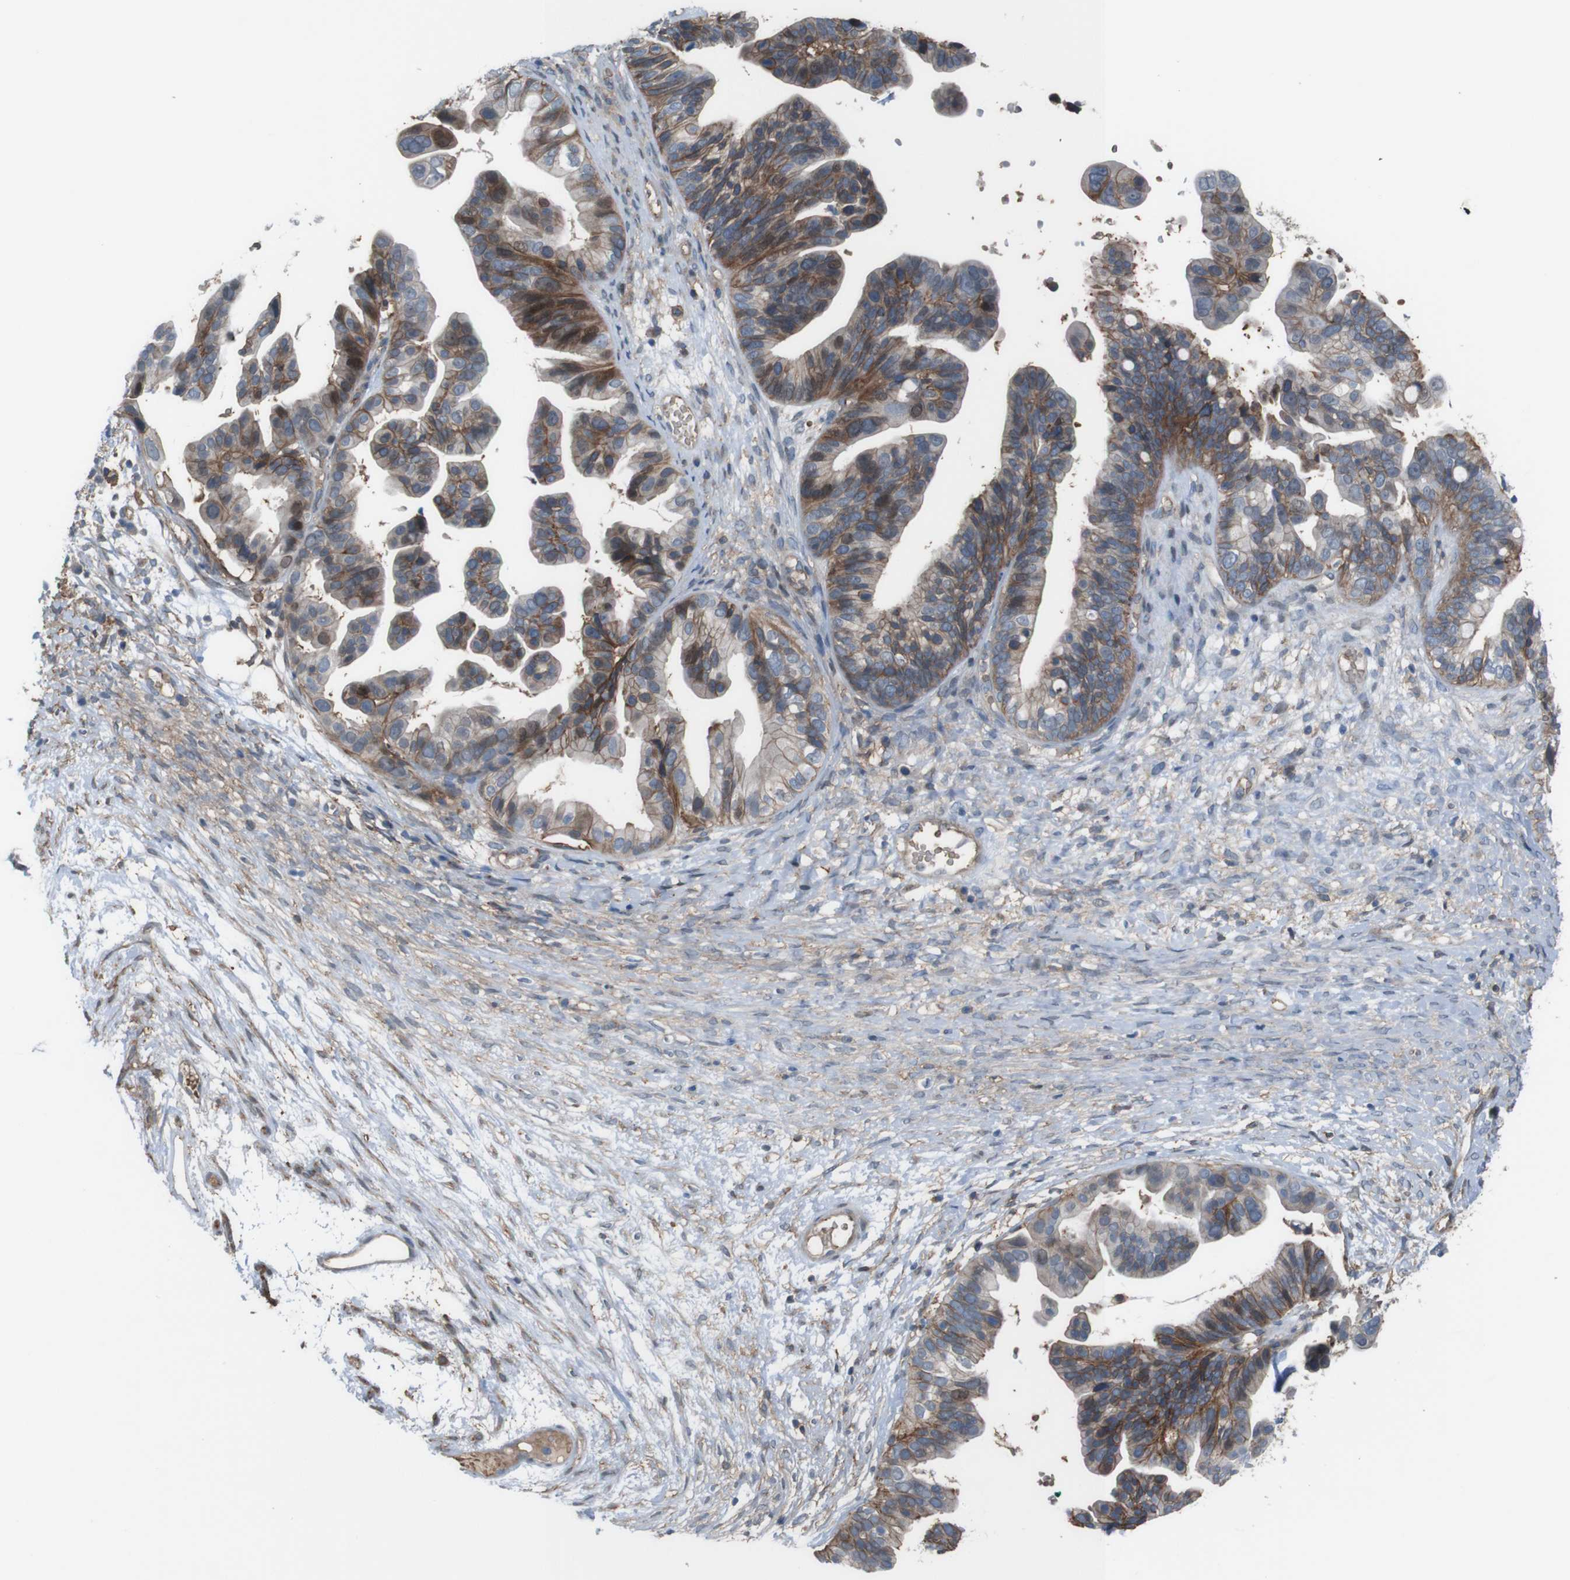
{"staining": {"intensity": "moderate", "quantity": "25%-75%", "location": "cytoplasmic/membranous"}, "tissue": "ovarian cancer", "cell_type": "Tumor cells", "image_type": "cancer", "snomed": [{"axis": "morphology", "description": "Cystadenocarcinoma, serous, NOS"}, {"axis": "topography", "description": "Ovary"}], "caption": "Protein staining demonstrates moderate cytoplasmic/membranous positivity in approximately 25%-75% of tumor cells in serous cystadenocarcinoma (ovarian). (DAB (3,3'-diaminobenzidine) = brown stain, brightfield microscopy at high magnification).", "gene": "ATP2B1", "patient": {"sex": "female", "age": 56}}